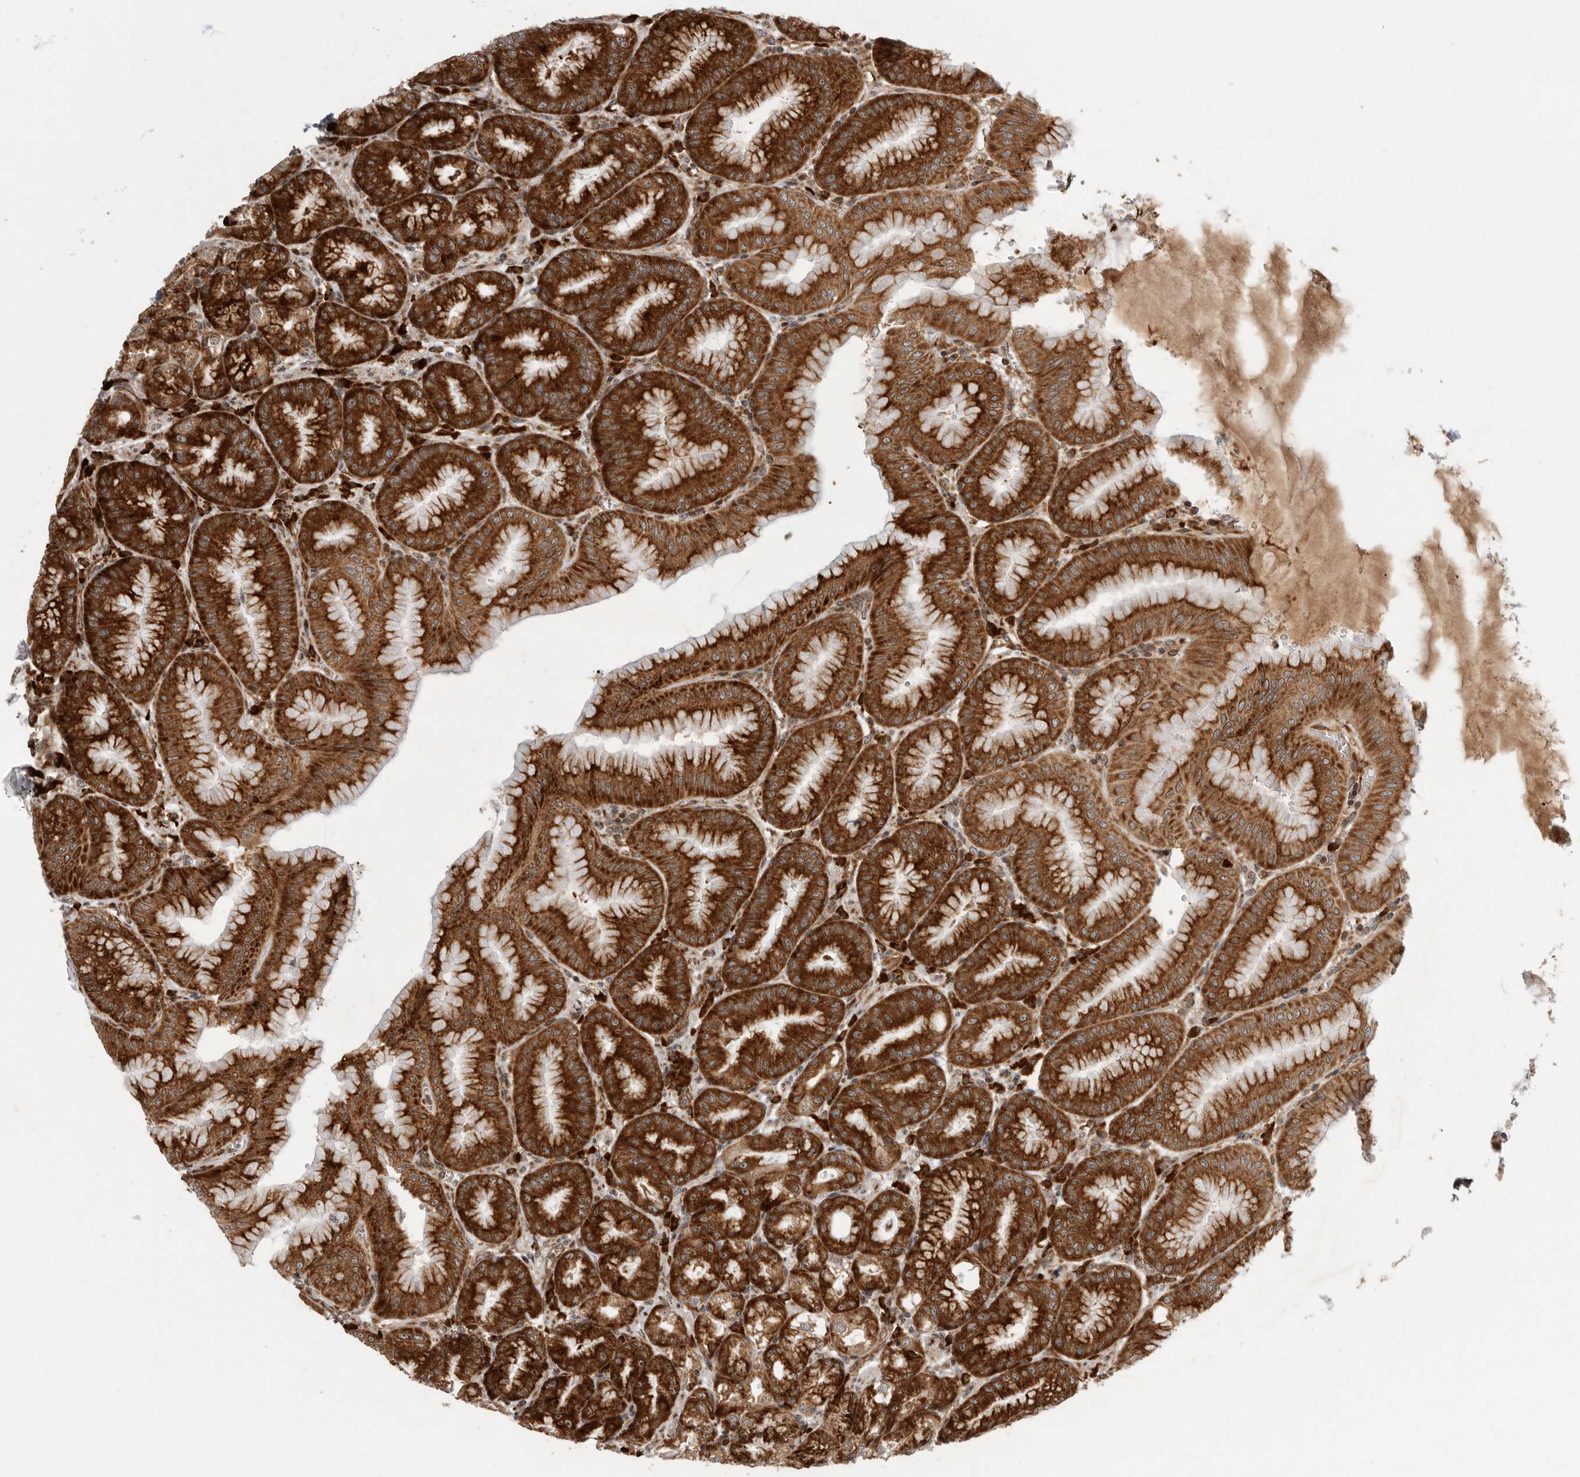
{"staining": {"intensity": "strong", "quantity": ">75%", "location": "cytoplasmic/membranous"}, "tissue": "stomach", "cell_type": "Glandular cells", "image_type": "normal", "snomed": [{"axis": "morphology", "description": "Normal tissue, NOS"}, {"axis": "topography", "description": "Stomach, lower"}], "caption": "Strong cytoplasmic/membranous expression is seen in approximately >75% of glandular cells in normal stomach.", "gene": "FZD3", "patient": {"sex": "male", "age": 71}}